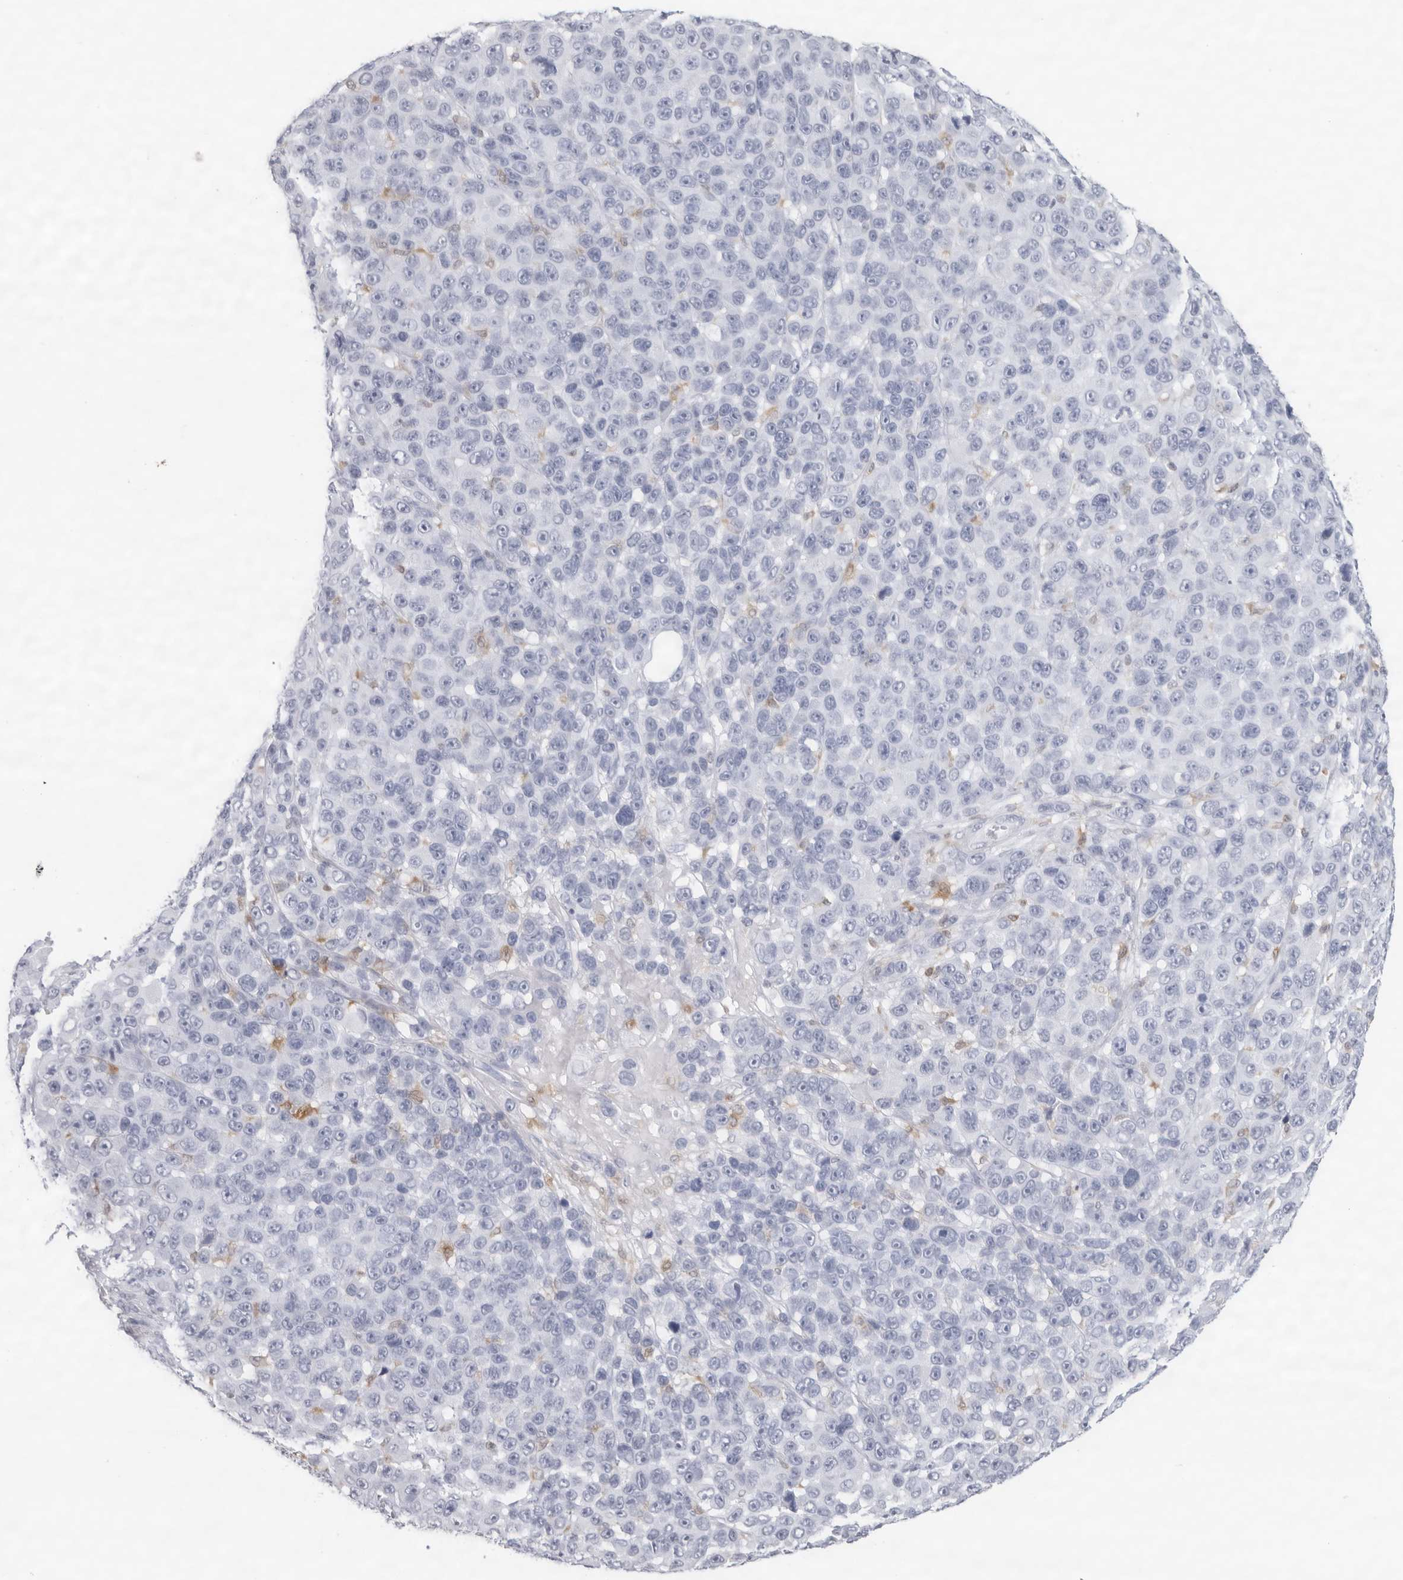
{"staining": {"intensity": "negative", "quantity": "none", "location": "none"}, "tissue": "melanoma", "cell_type": "Tumor cells", "image_type": "cancer", "snomed": [{"axis": "morphology", "description": "Malignant melanoma, NOS"}, {"axis": "topography", "description": "Skin"}], "caption": "Immunohistochemistry (IHC) photomicrograph of neoplastic tissue: human melanoma stained with DAB (3,3'-diaminobenzidine) reveals no significant protein expression in tumor cells. (Immunohistochemistry (IHC), brightfield microscopy, high magnification).", "gene": "FMNL1", "patient": {"sex": "male", "age": 53}}